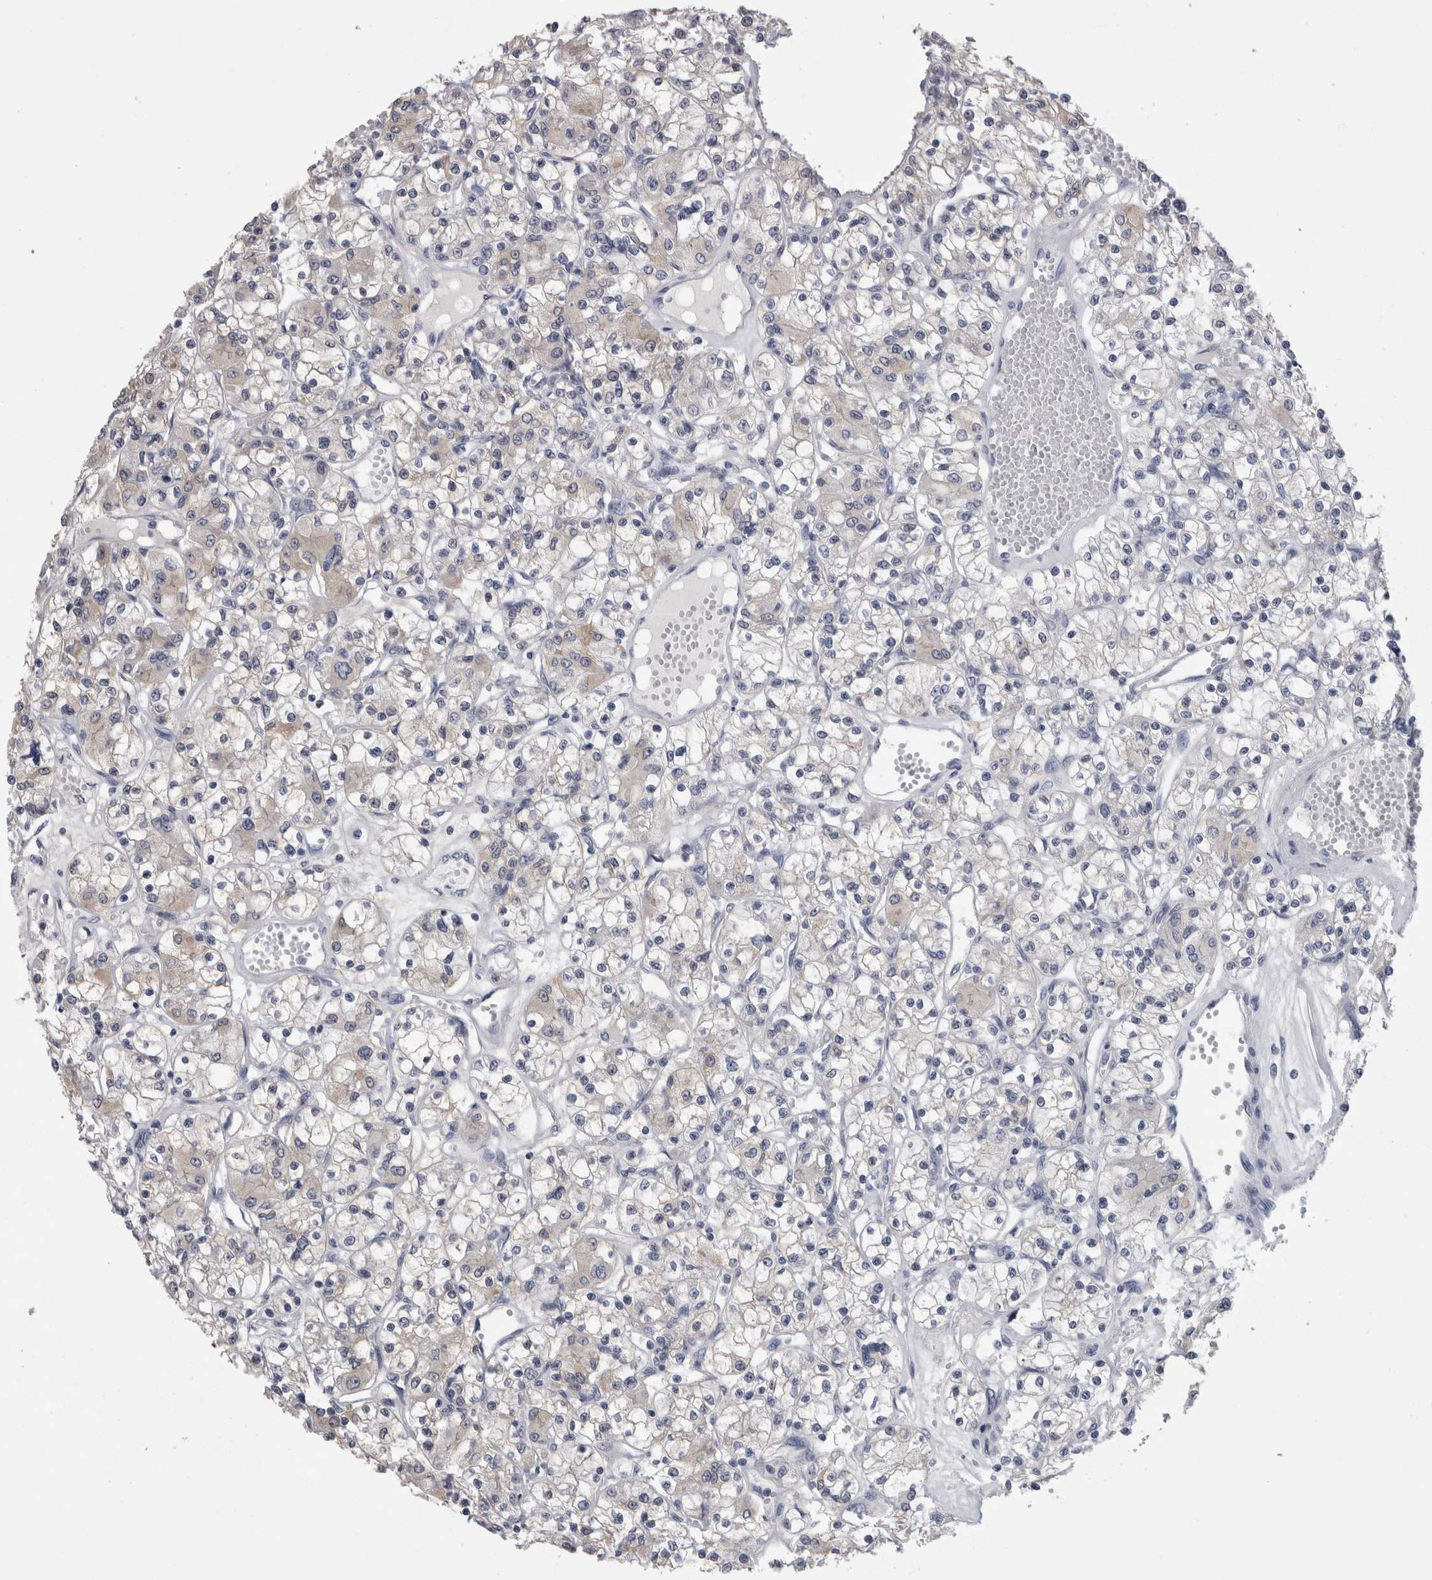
{"staining": {"intensity": "weak", "quantity": "25%-75%", "location": "cytoplasmic/membranous"}, "tissue": "renal cancer", "cell_type": "Tumor cells", "image_type": "cancer", "snomed": [{"axis": "morphology", "description": "Adenocarcinoma, NOS"}, {"axis": "topography", "description": "Kidney"}], "caption": "Protein analysis of adenocarcinoma (renal) tissue shows weak cytoplasmic/membranous expression in about 25%-75% of tumor cells. The staining was performed using DAB (3,3'-diaminobenzidine), with brown indicating positive protein expression. Nuclei are stained blue with hematoxylin.", "gene": "AFMID", "patient": {"sex": "female", "age": 59}}